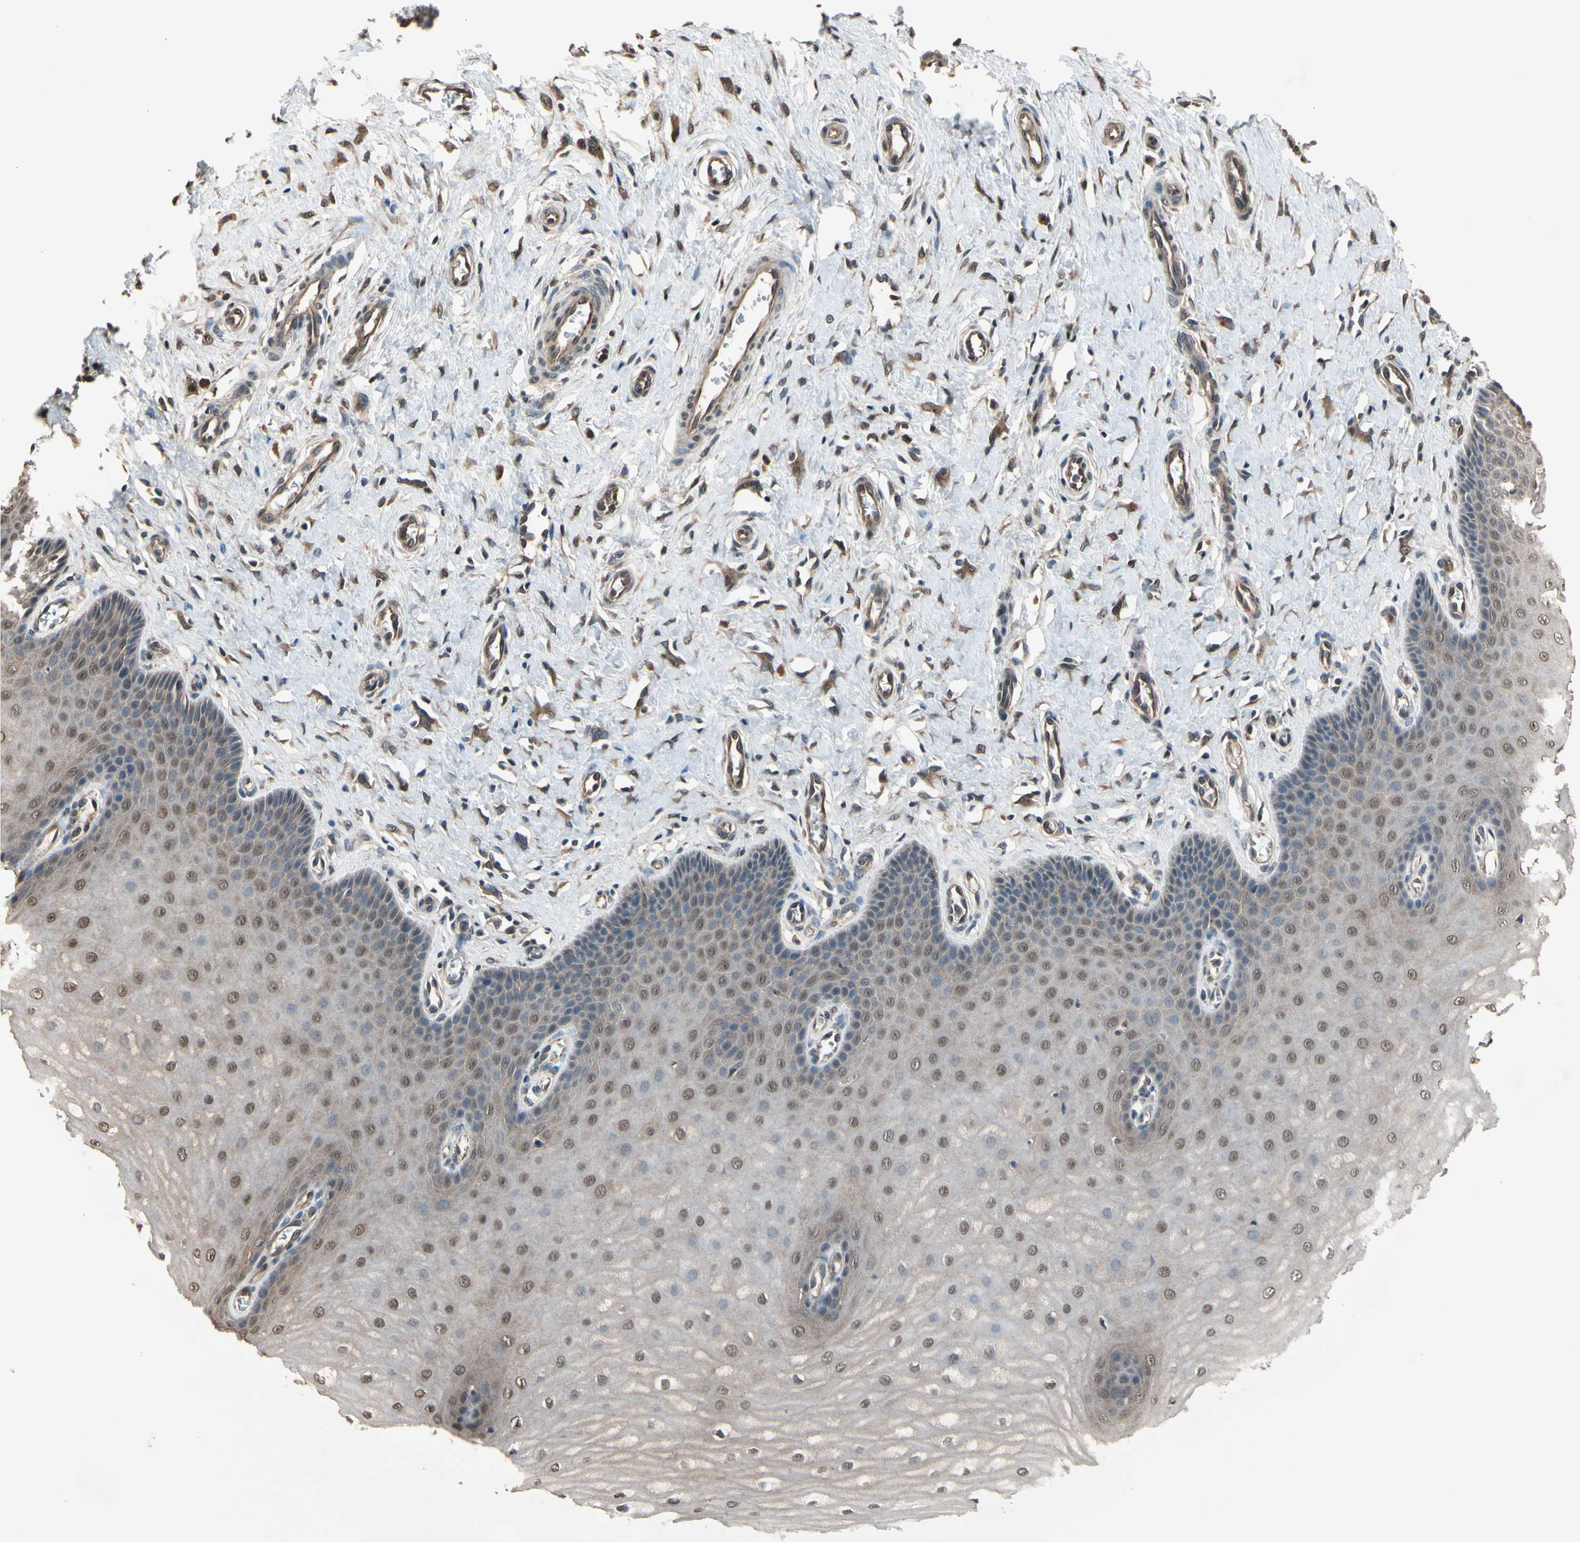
{"staining": {"intensity": "strong", "quantity": ">75%", "location": "cytoplasmic/membranous,nuclear"}, "tissue": "cervix", "cell_type": "Glandular cells", "image_type": "normal", "snomed": [{"axis": "morphology", "description": "Normal tissue, NOS"}, {"axis": "topography", "description": "Cervix"}], "caption": "Glandular cells reveal high levels of strong cytoplasmic/membranous,nuclear staining in approximately >75% of cells in benign human cervix.", "gene": "PNPLA7", "patient": {"sex": "female", "age": 55}}